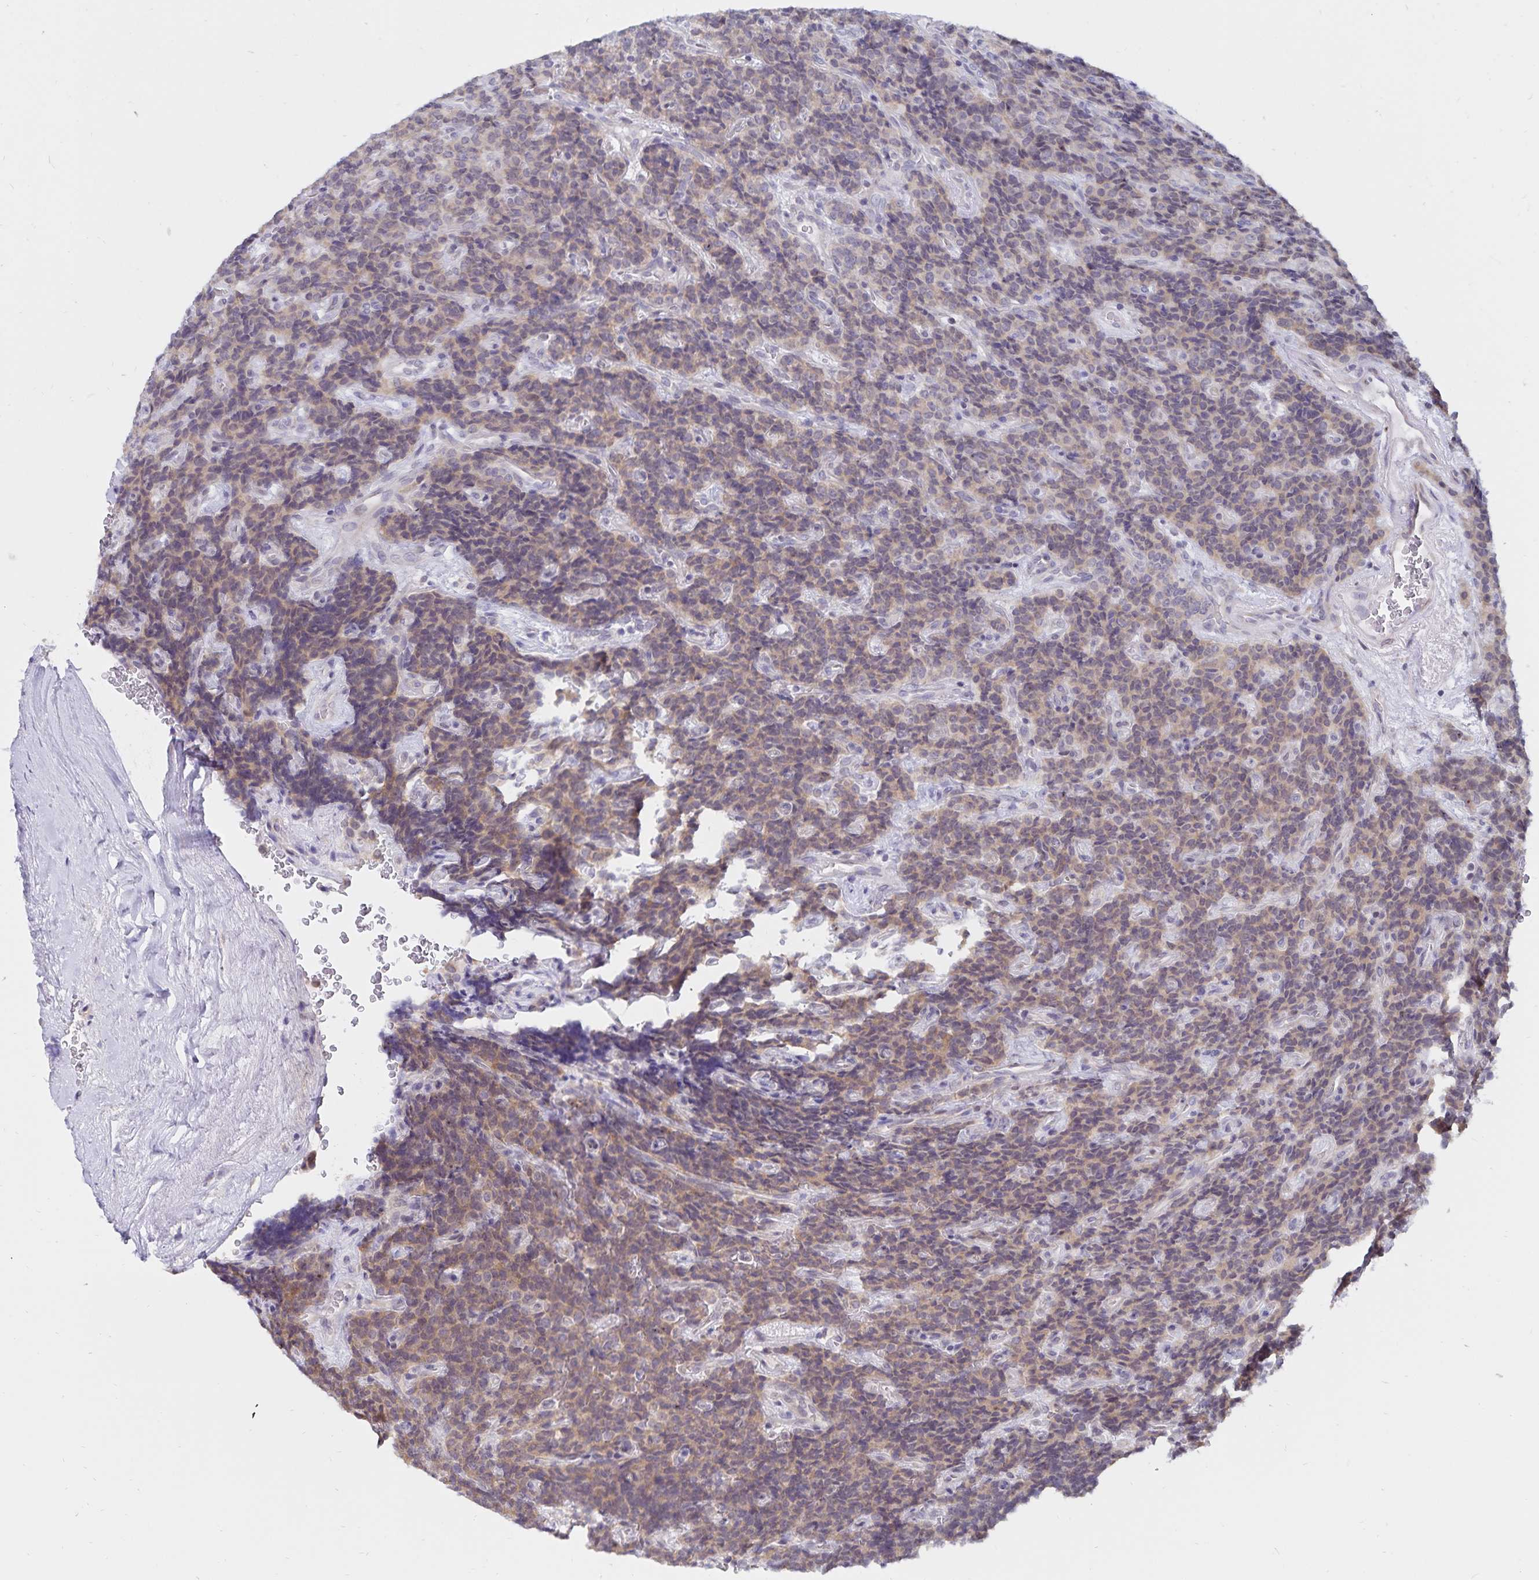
{"staining": {"intensity": "weak", "quantity": ">75%", "location": "cytoplasmic/membranous"}, "tissue": "carcinoid", "cell_type": "Tumor cells", "image_type": "cancer", "snomed": [{"axis": "morphology", "description": "Carcinoid, malignant, NOS"}, {"axis": "topography", "description": "Pancreas"}], "caption": "This photomicrograph demonstrates immunohistochemistry (IHC) staining of carcinoid, with low weak cytoplasmic/membranous positivity in about >75% of tumor cells.", "gene": "ATP2A2", "patient": {"sex": "male", "age": 36}}